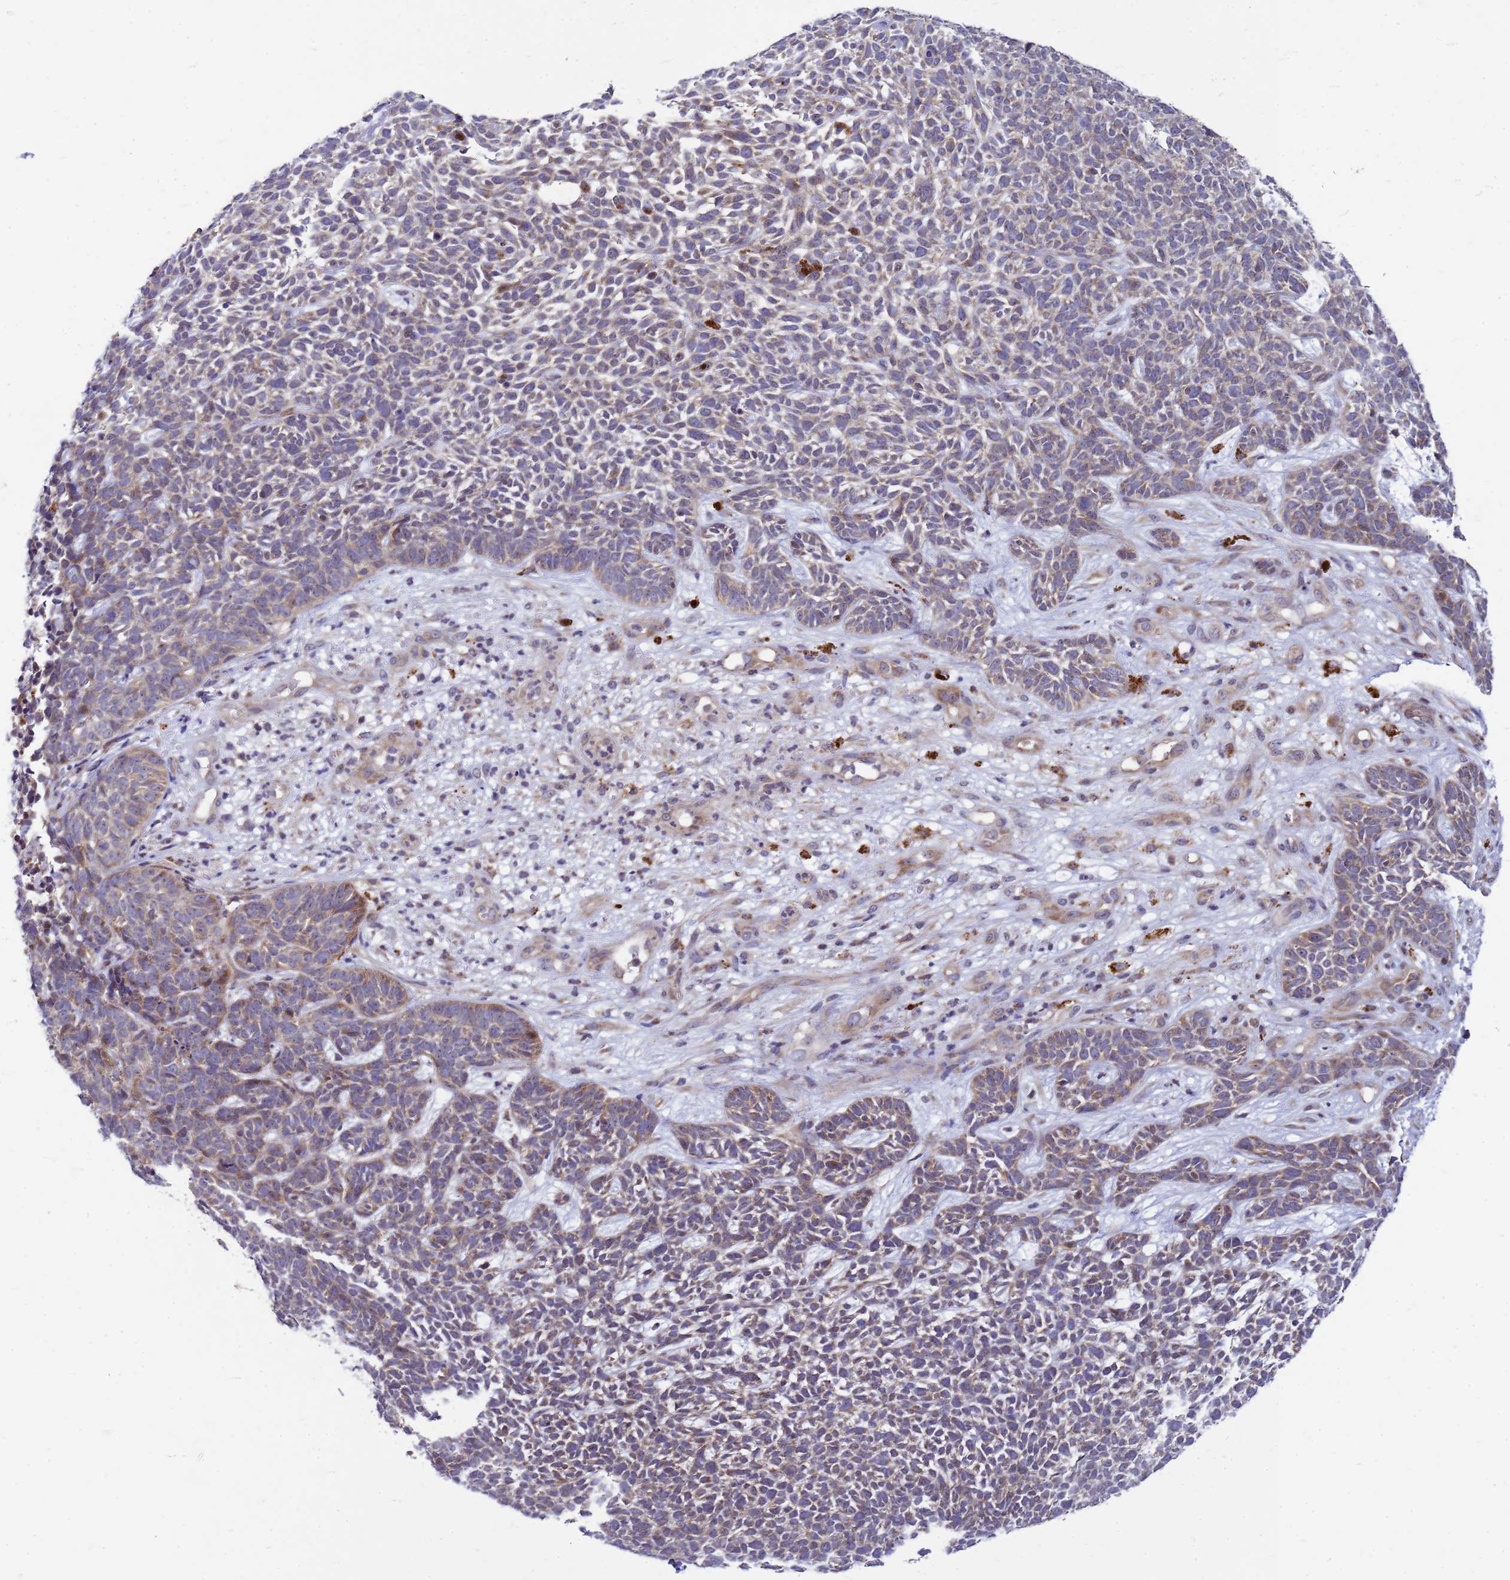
{"staining": {"intensity": "moderate", "quantity": "<25%", "location": "cytoplasmic/membranous"}, "tissue": "skin cancer", "cell_type": "Tumor cells", "image_type": "cancer", "snomed": [{"axis": "morphology", "description": "Basal cell carcinoma"}, {"axis": "topography", "description": "Skin"}], "caption": "Skin cancer was stained to show a protein in brown. There is low levels of moderate cytoplasmic/membranous staining in approximately <25% of tumor cells. (IHC, brightfield microscopy, high magnification).", "gene": "C12orf43", "patient": {"sex": "female", "age": 84}}